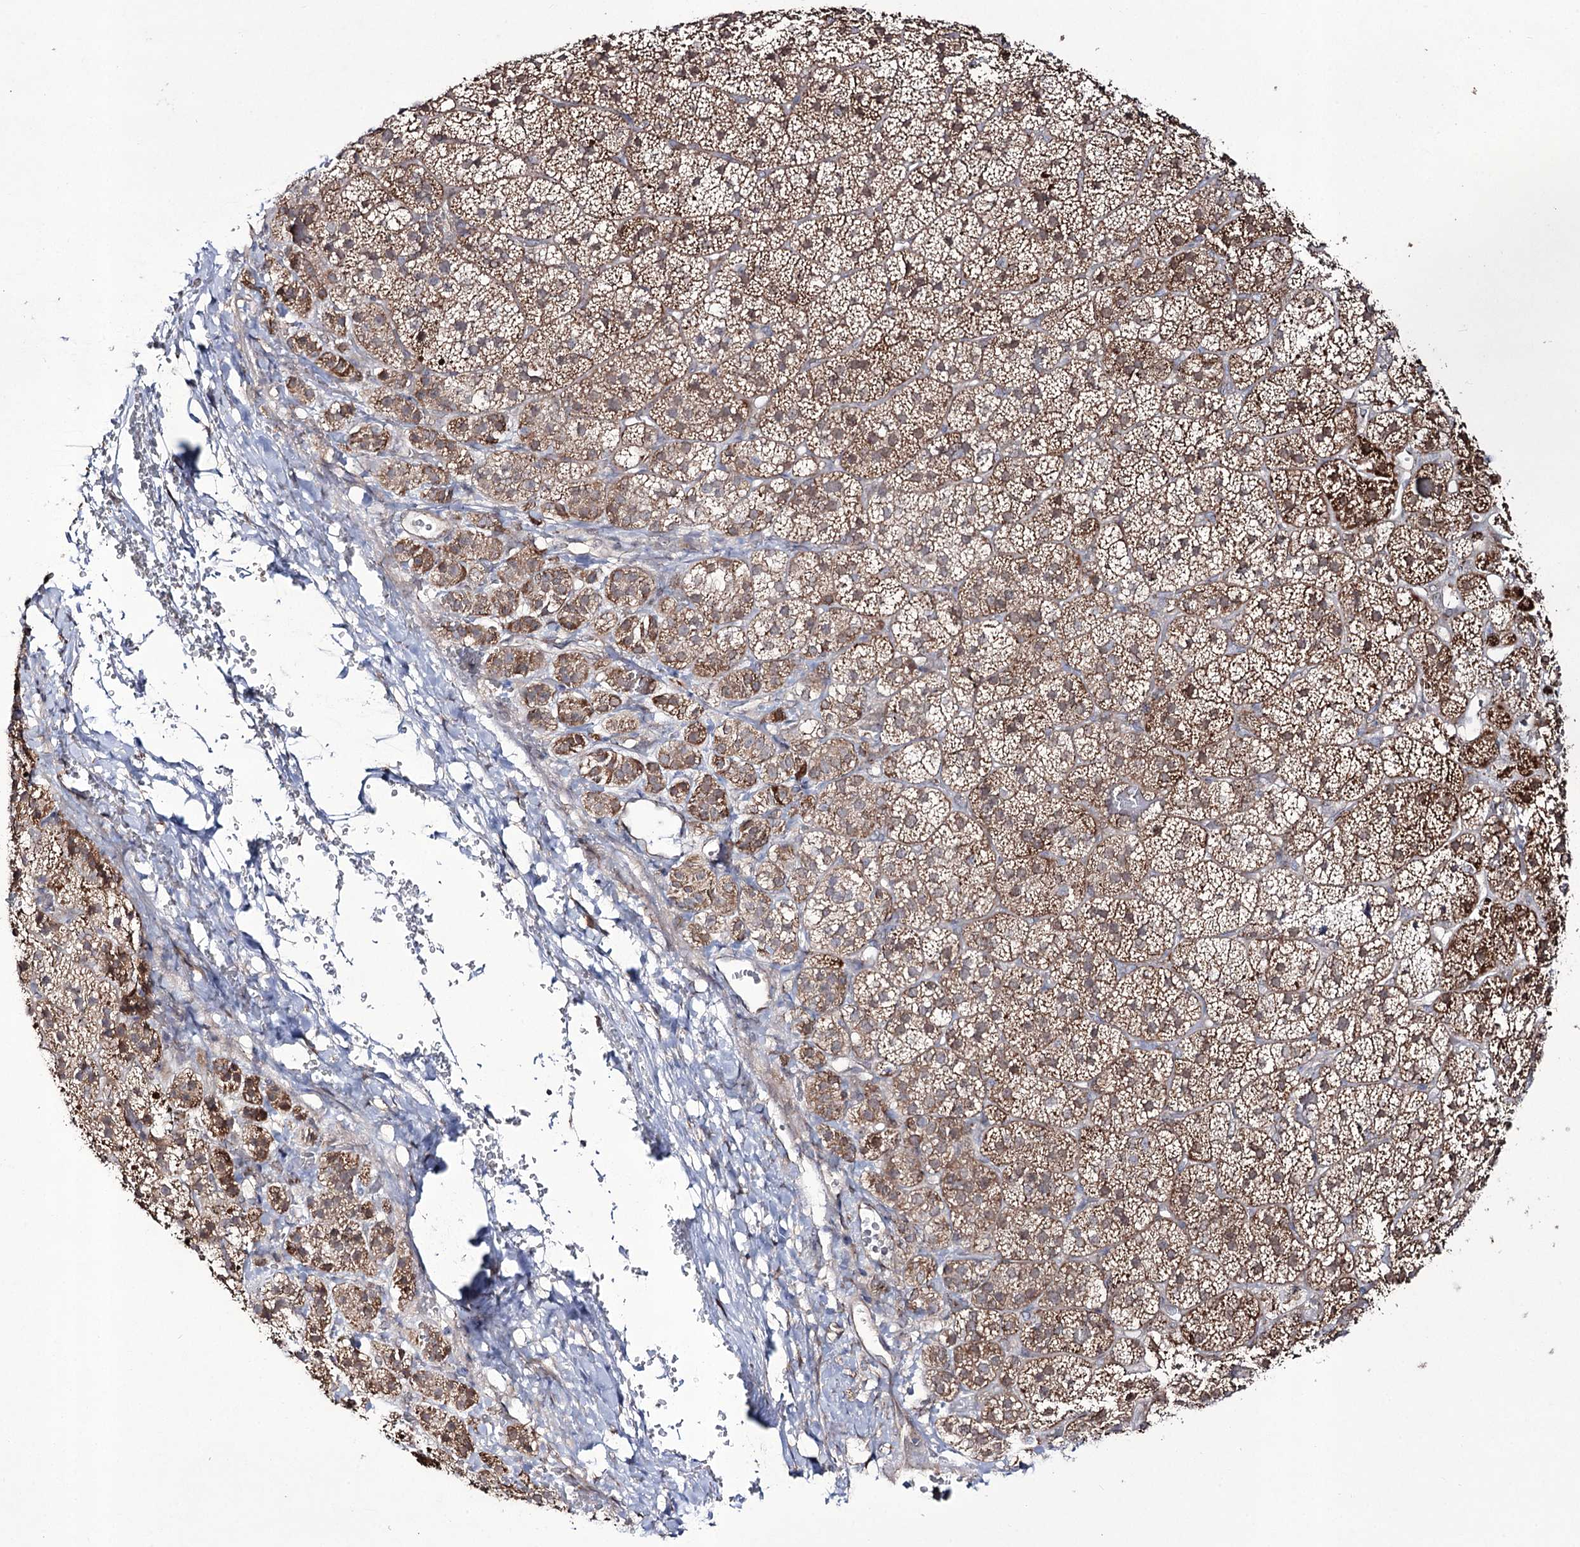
{"staining": {"intensity": "moderate", "quantity": "25%-75%", "location": "cytoplasmic/membranous"}, "tissue": "adrenal gland", "cell_type": "Glandular cells", "image_type": "normal", "snomed": [{"axis": "morphology", "description": "Normal tissue, NOS"}, {"axis": "topography", "description": "Adrenal gland"}], "caption": "A brown stain highlights moderate cytoplasmic/membranous expression of a protein in glandular cells of unremarkable human adrenal gland. Nuclei are stained in blue.", "gene": "REXO2", "patient": {"sex": "female", "age": 44}}